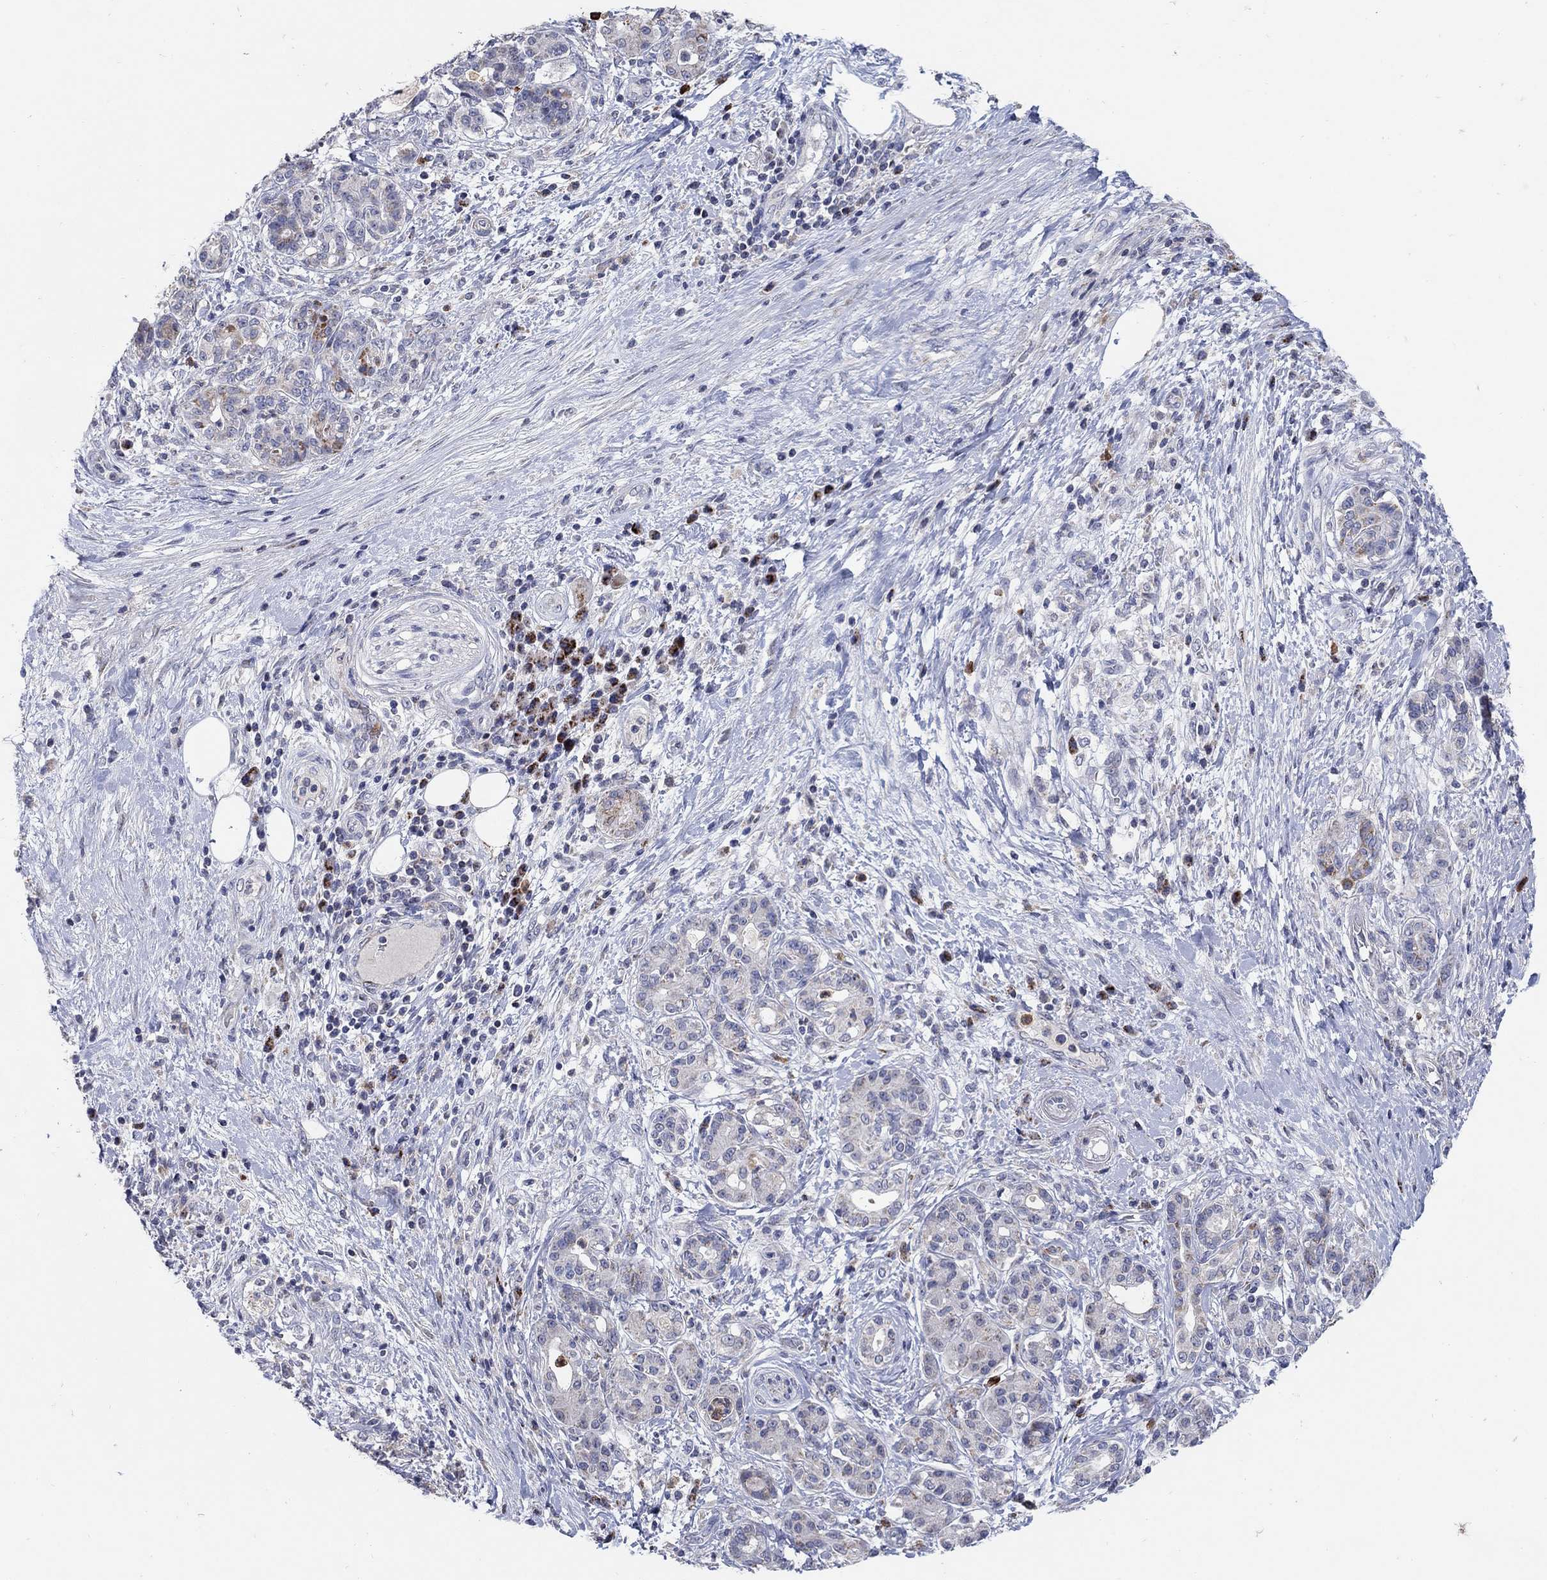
{"staining": {"intensity": "moderate", "quantity": "<25%", "location": "cytoplasmic/membranous"}, "tissue": "pancreatic cancer", "cell_type": "Tumor cells", "image_type": "cancer", "snomed": [{"axis": "morphology", "description": "Adenocarcinoma, NOS"}, {"axis": "topography", "description": "Pancreas"}], "caption": "Immunohistochemical staining of human pancreatic cancer (adenocarcinoma) demonstrates low levels of moderate cytoplasmic/membranous protein staining in about <25% of tumor cells.", "gene": "HMX2", "patient": {"sex": "female", "age": 73}}